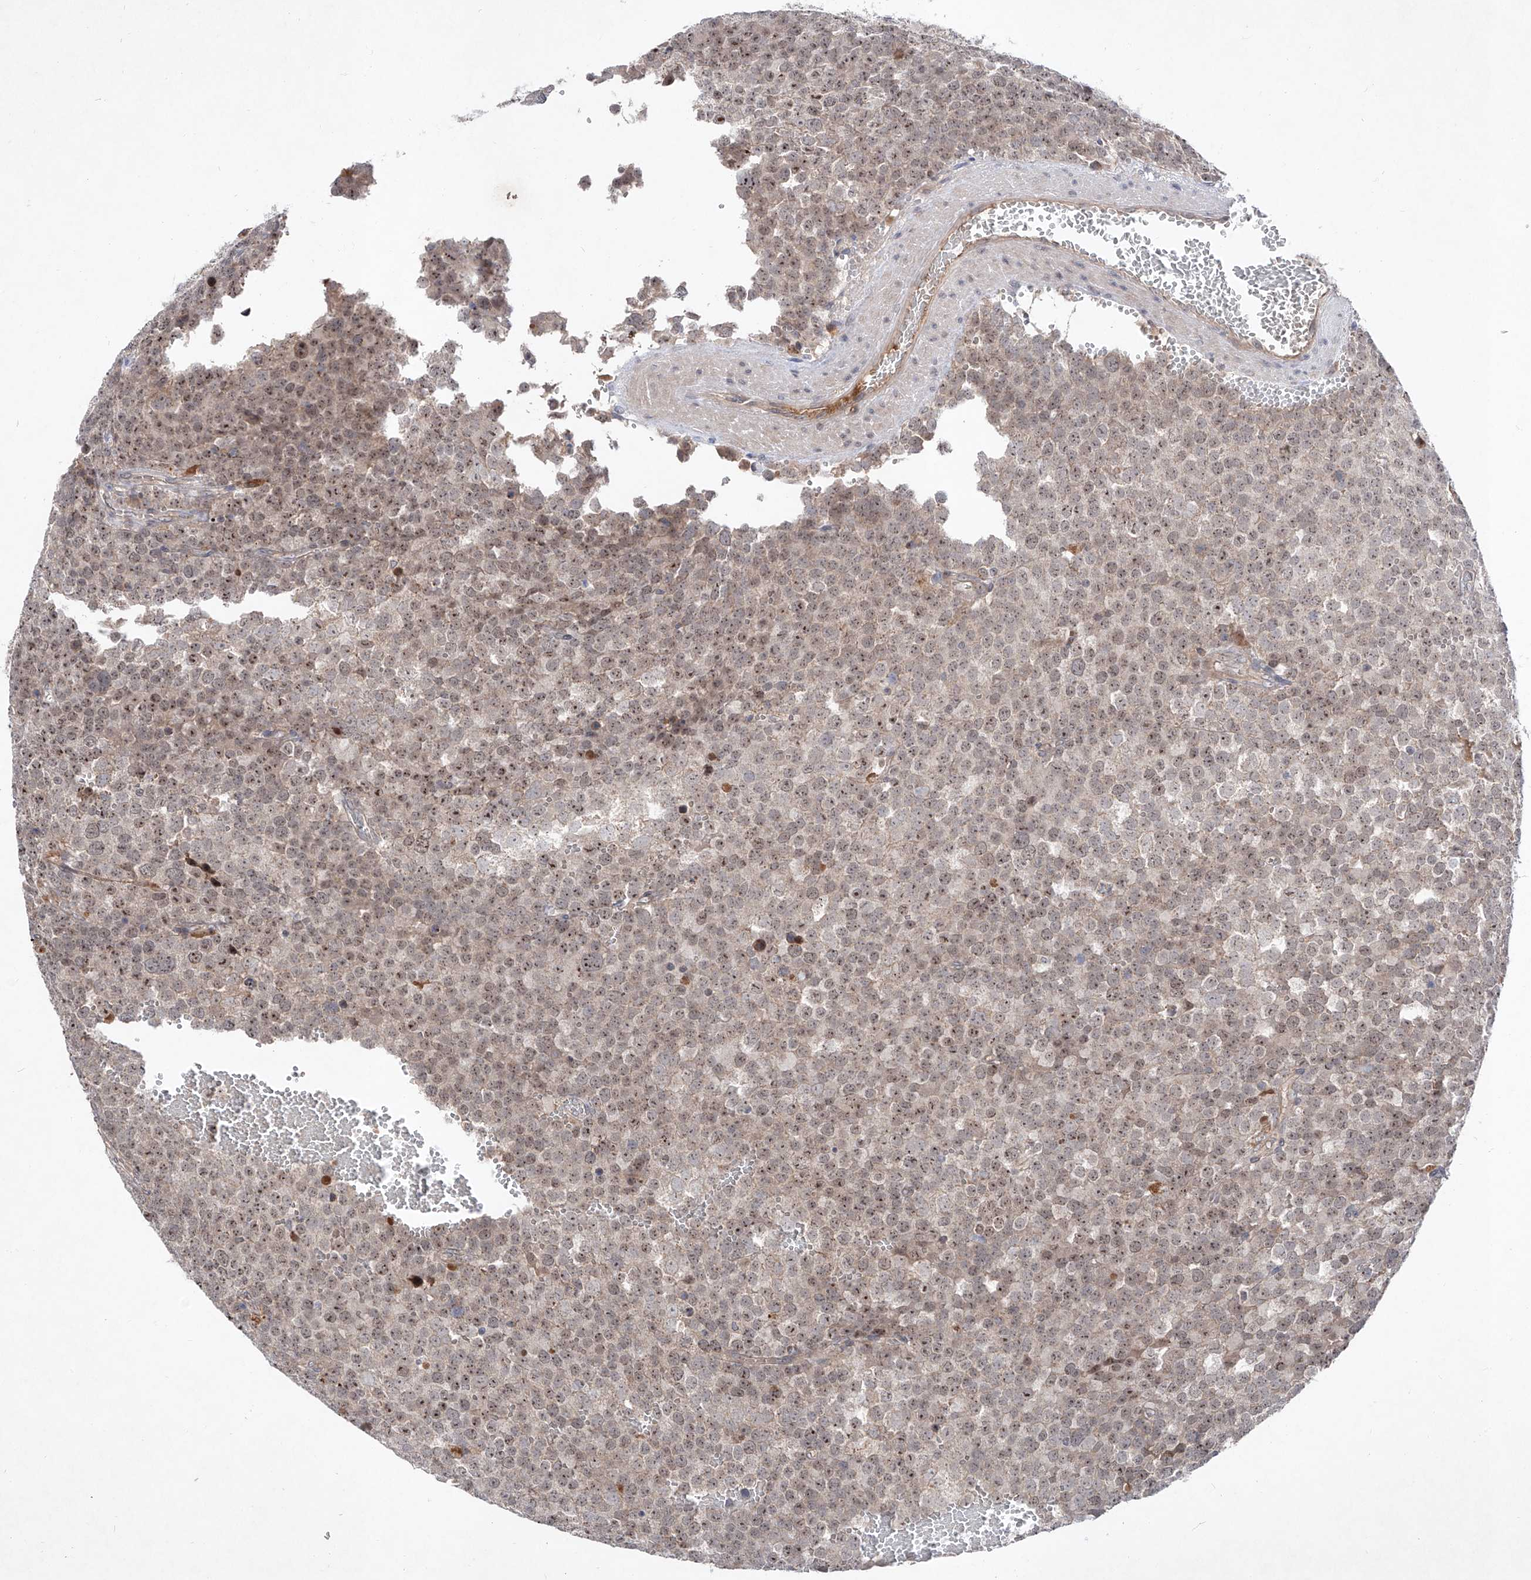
{"staining": {"intensity": "moderate", "quantity": ">75%", "location": "nuclear"}, "tissue": "testis cancer", "cell_type": "Tumor cells", "image_type": "cancer", "snomed": [{"axis": "morphology", "description": "Seminoma, NOS"}, {"axis": "topography", "description": "Testis"}], "caption": "A photomicrograph of testis cancer (seminoma) stained for a protein reveals moderate nuclear brown staining in tumor cells. (Stains: DAB (3,3'-diaminobenzidine) in brown, nuclei in blue, Microscopy: brightfield microscopy at high magnification).", "gene": "FAM135A", "patient": {"sex": "male", "age": 71}}